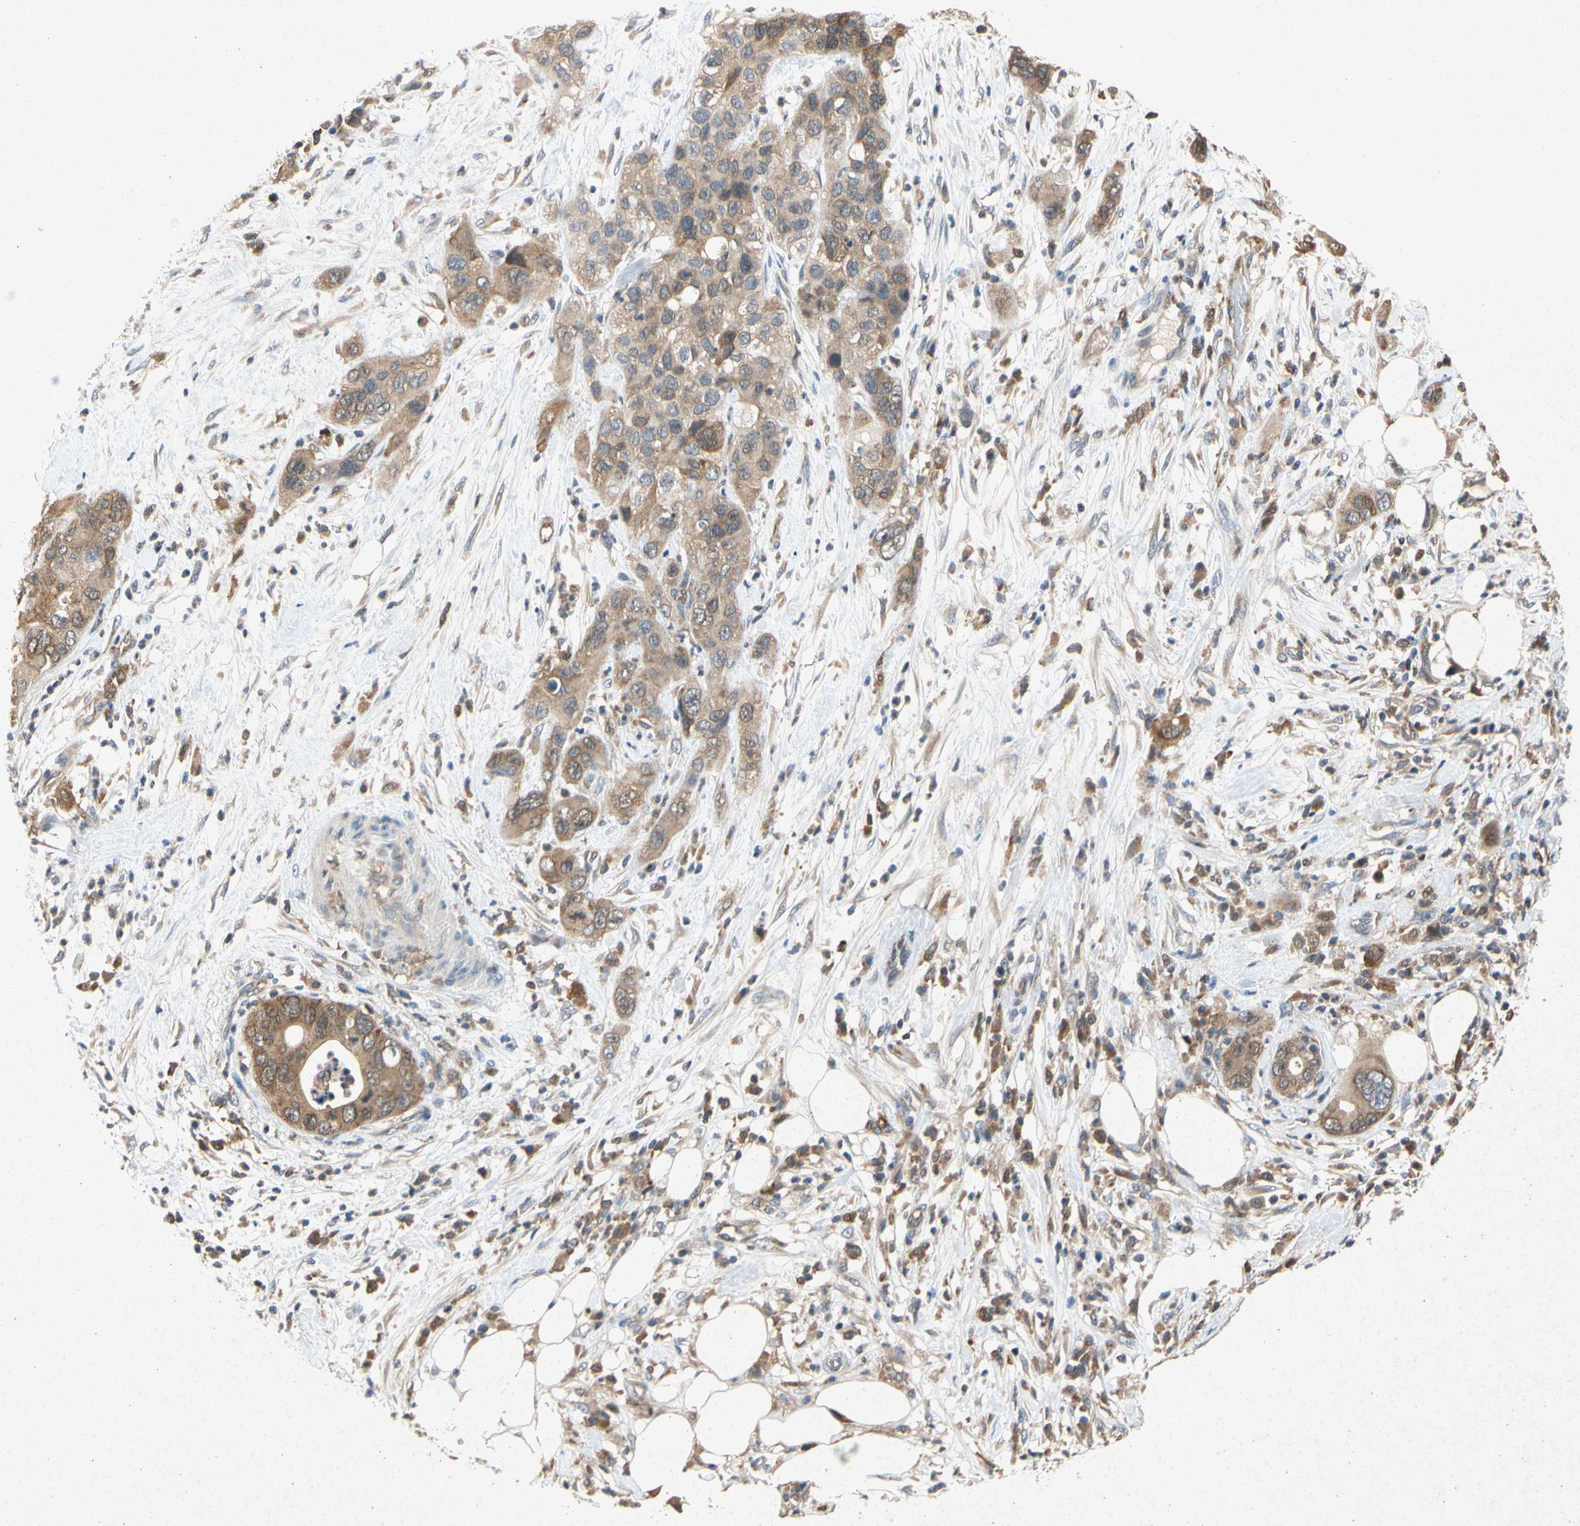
{"staining": {"intensity": "moderate", "quantity": ">75%", "location": "cytoplasmic/membranous"}, "tissue": "pancreatic cancer", "cell_type": "Tumor cells", "image_type": "cancer", "snomed": [{"axis": "morphology", "description": "Adenocarcinoma, NOS"}, {"axis": "topography", "description": "Pancreas"}], "caption": "There is medium levels of moderate cytoplasmic/membranous staining in tumor cells of pancreatic adenocarcinoma, as demonstrated by immunohistochemical staining (brown color).", "gene": "RPS6KA1", "patient": {"sex": "female", "age": 71}}